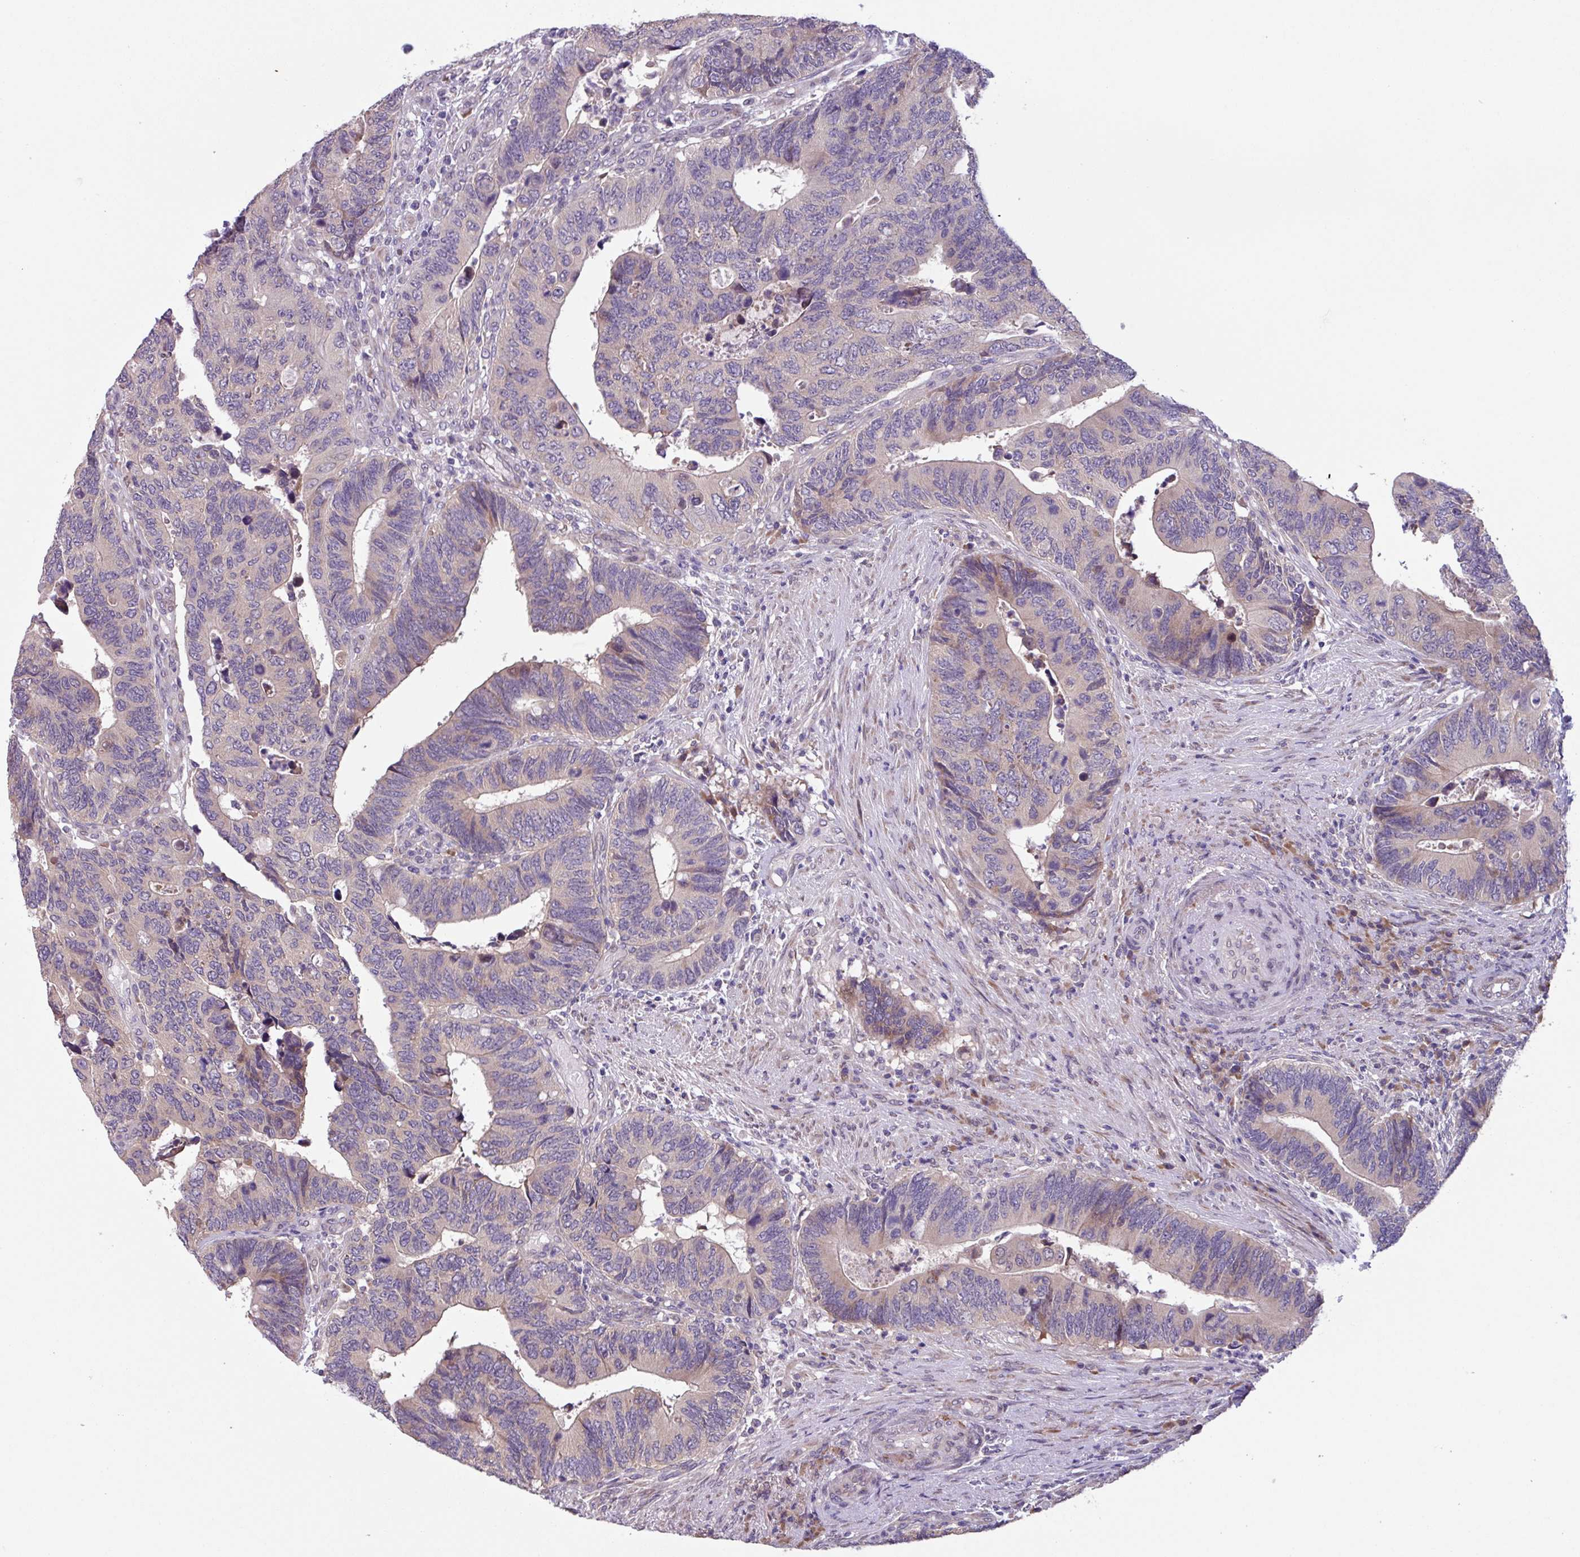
{"staining": {"intensity": "weak", "quantity": "<25%", "location": "cytoplasmic/membranous"}, "tissue": "colorectal cancer", "cell_type": "Tumor cells", "image_type": "cancer", "snomed": [{"axis": "morphology", "description": "Adenocarcinoma, NOS"}, {"axis": "topography", "description": "Colon"}], "caption": "Tumor cells show no significant positivity in adenocarcinoma (colorectal).", "gene": "C20orf27", "patient": {"sex": "male", "age": 87}}